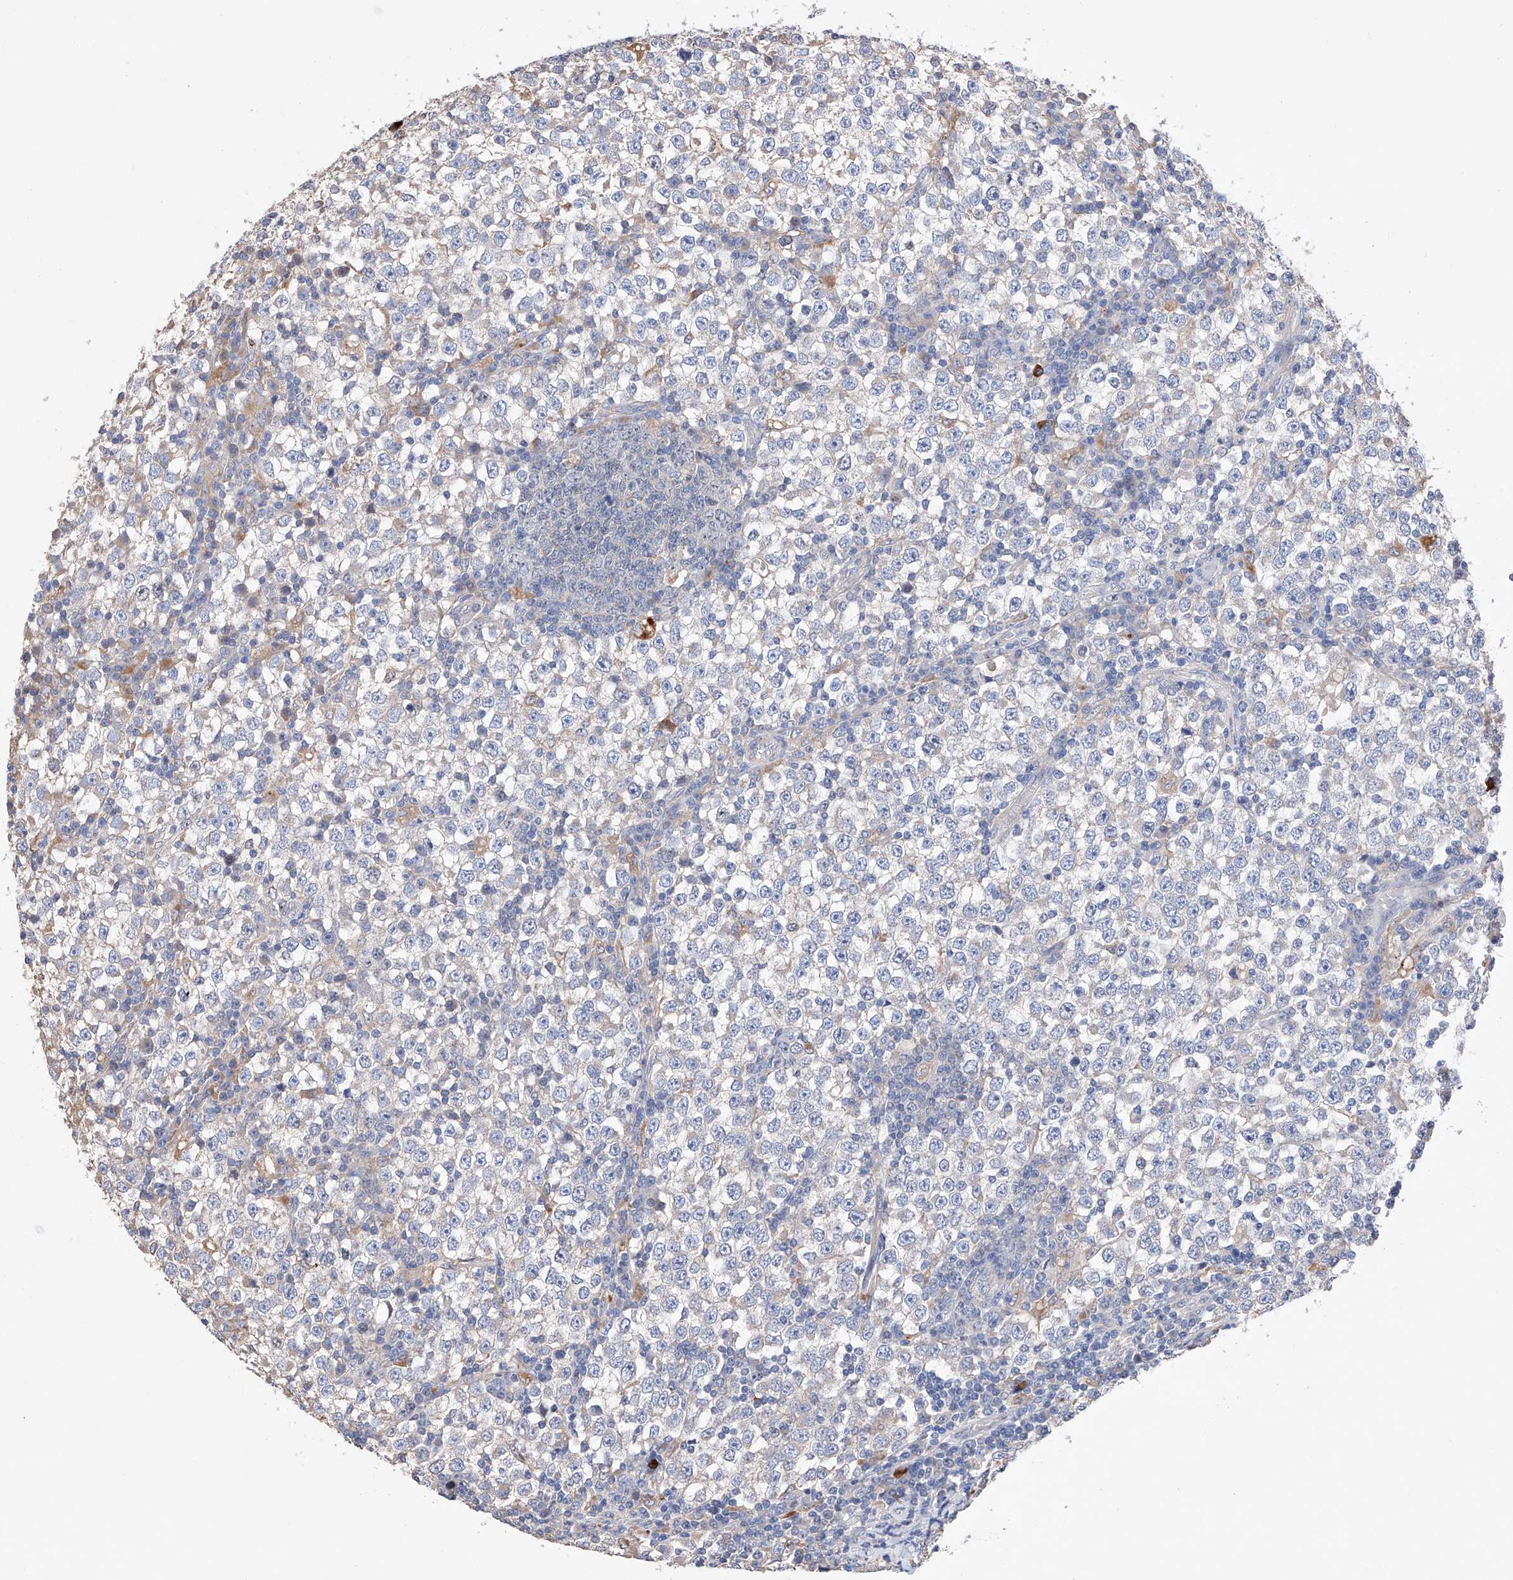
{"staining": {"intensity": "negative", "quantity": "none", "location": "none"}, "tissue": "testis cancer", "cell_type": "Tumor cells", "image_type": "cancer", "snomed": [{"axis": "morphology", "description": "Seminoma, NOS"}, {"axis": "topography", "description": "Testis"}], "caption": "Testis cancer (seminoma) was stained to show a protein in brown. There is no significant positivity in tumor cells.", "gene": "AFG1L", "patient": {"sex": "male", "age": 65}}